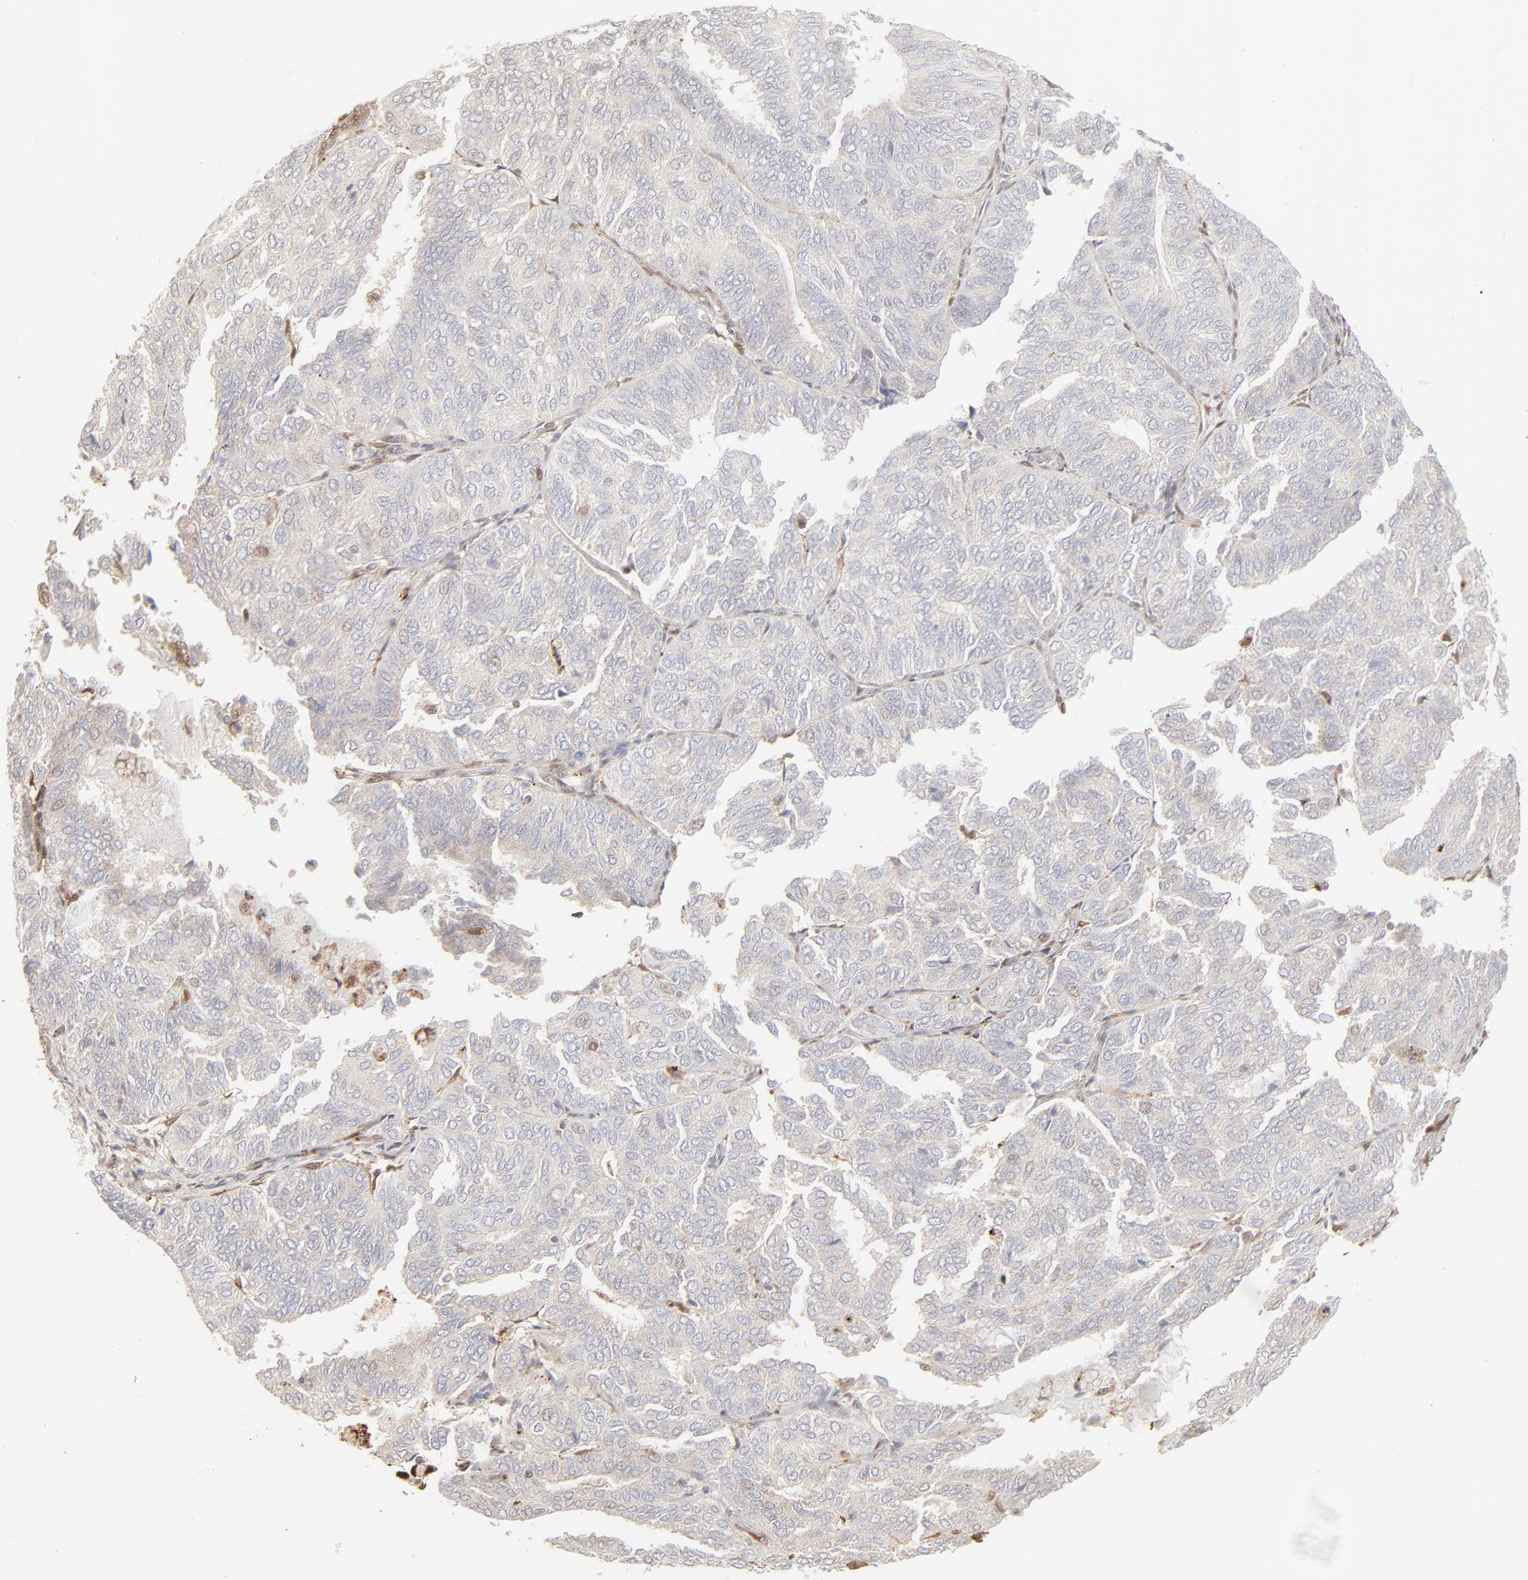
{"staining": {"intensity": "negative", "quantity": "none", "location": "none"}, "tissue": "endometrial cancer", "cell_type": "Tumor cells", "image_type": "cancer", "snomed": [{"axis": "morphology", "description": "Adenocarcinoma, NOS"}, {"axis": "topography", "description": "Endometrium"}], "caption": "IHC of adenocarcinoma (endometrial) reveals no positivity in tumor cells.", "gene": "LGALS2", "patient": {"sex": "female", "age": 59}}